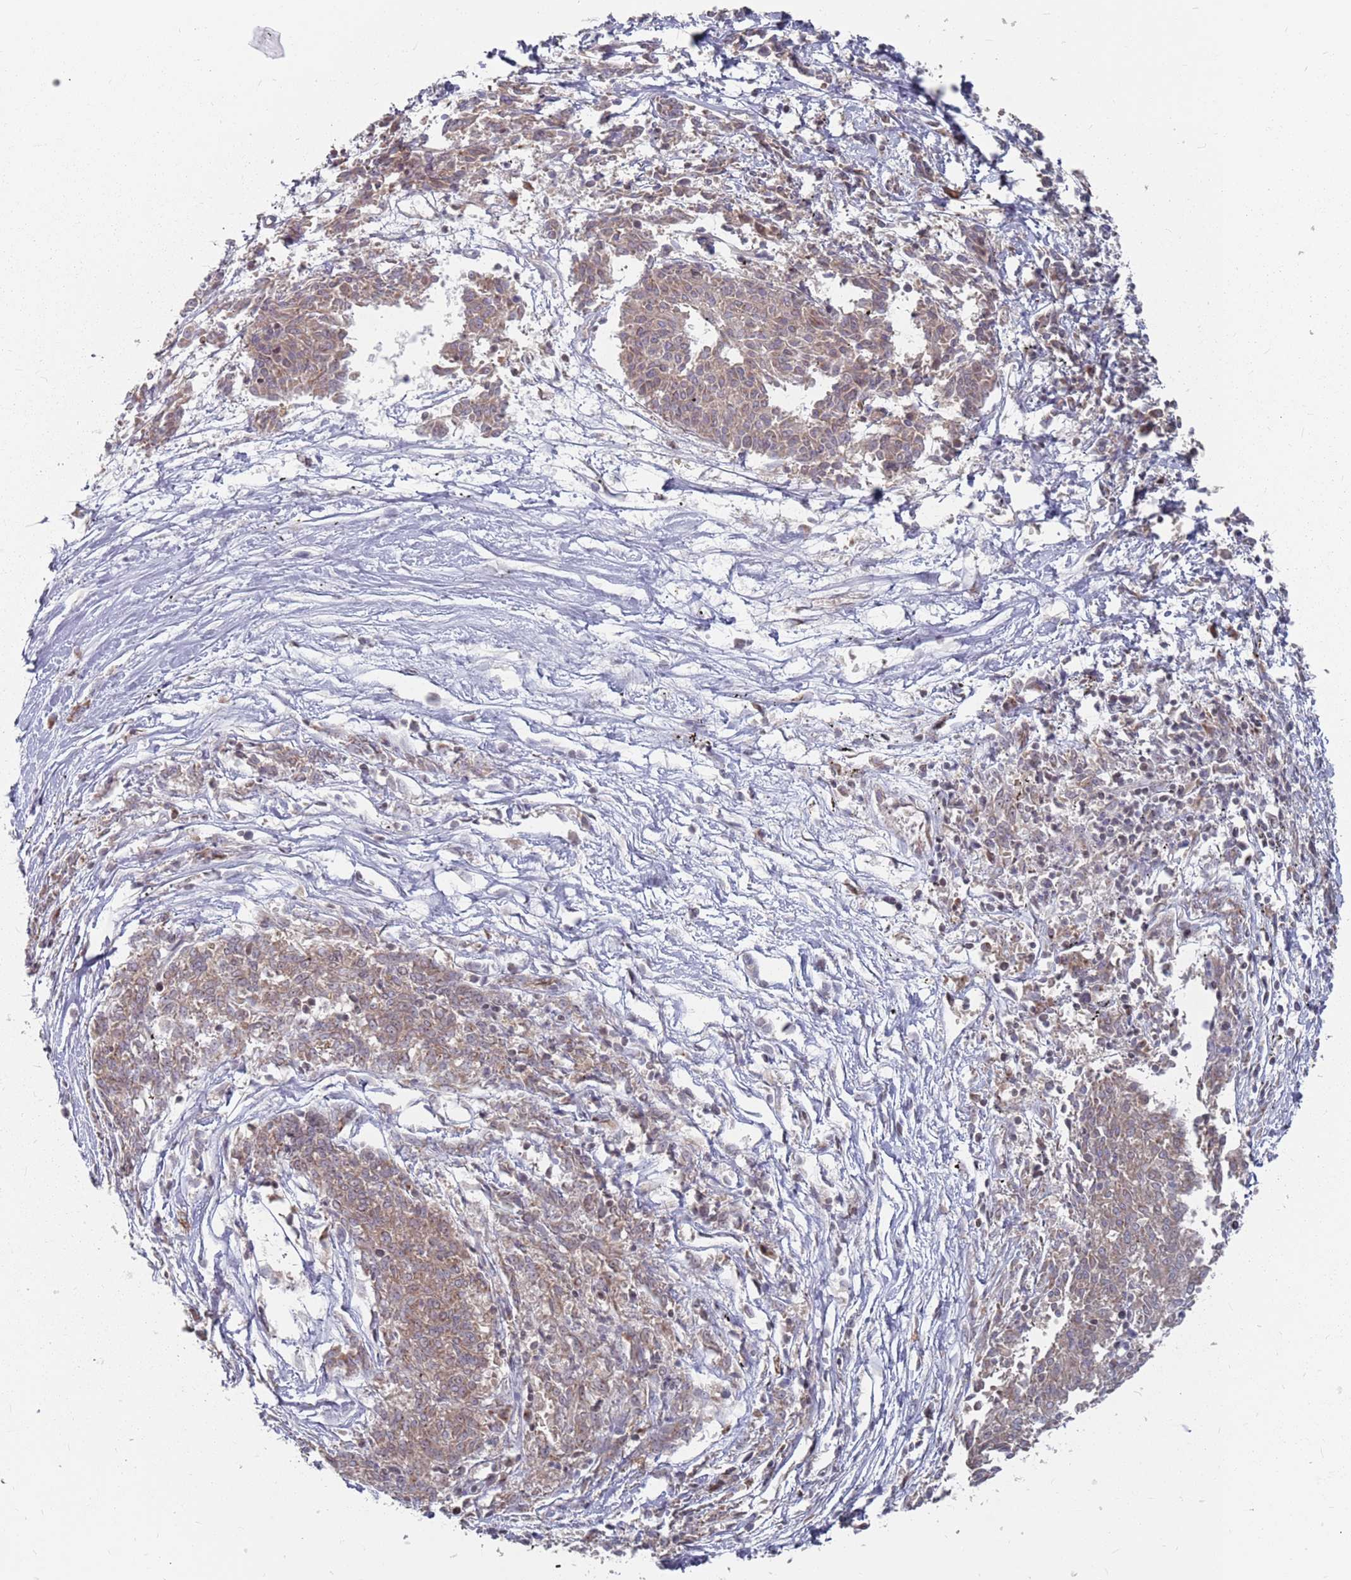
{"staining": {"intensity": "weak", "quantity": ">75%", "location": "cytoplasmic/membranous"}, "tissue": "melanoma", "cell_type": "Tumor cells", "image_type": "cancer", "snomed": [{"axis": "morphology", "description": "Malignant melanoma, NOS"}, {"axis": "topography", "description": "Skin"}], "caption": "A brown stain highlights weak cytoplasmic/membranous positivity of a protein in human malignant melanoma tumor cells.", "gene": "FMO4", "patient": {"sex": "female", "age": 72}}